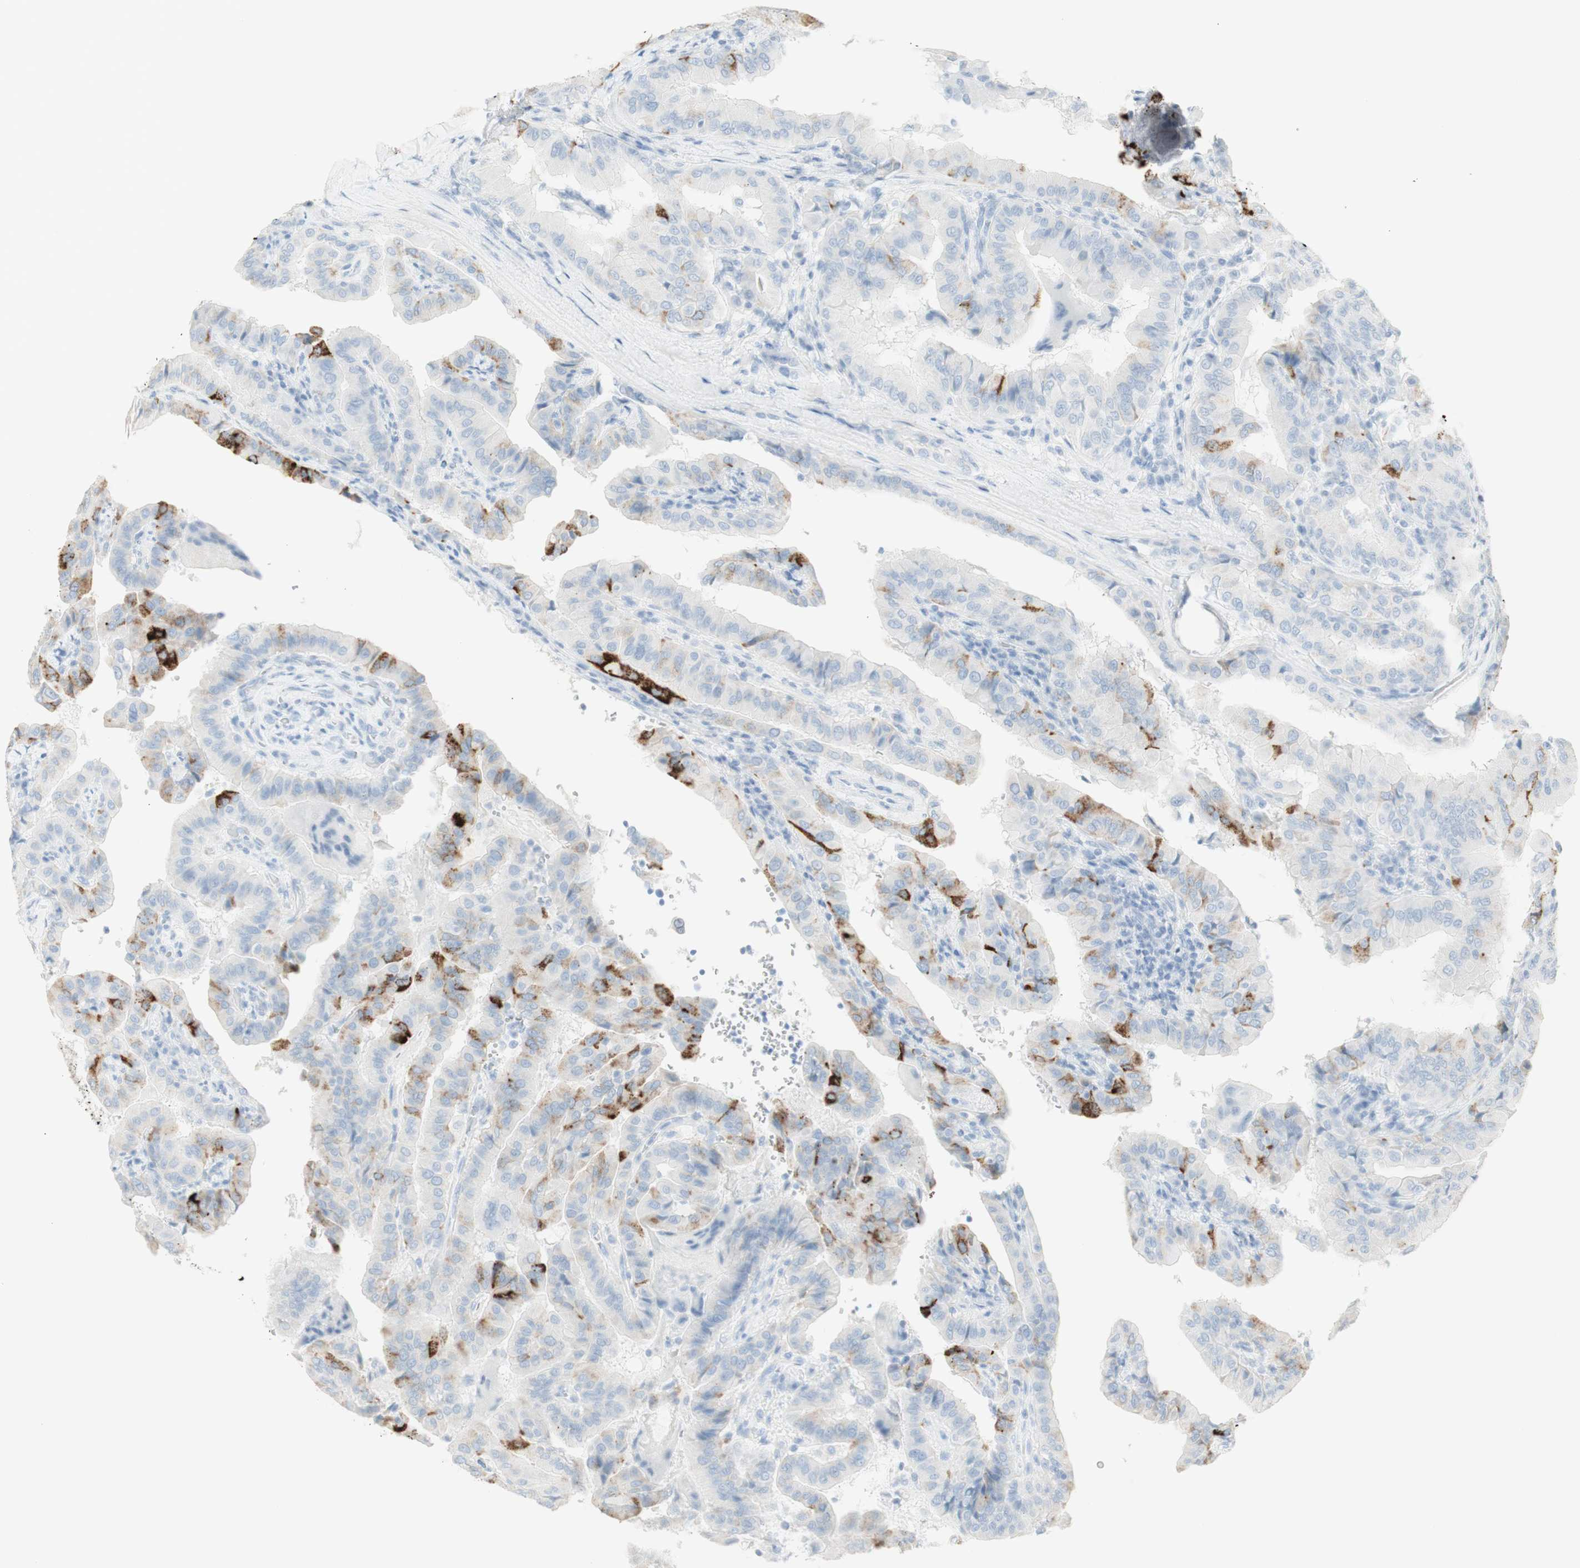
{"staining": {"intensity": "strong", "quantity": "<25%", "location": "cytoplasmic/membranous"}, "tissue": "thyroid cancer", "cell_type": "Tumor cells", "image_type": "cancer", "snomed": [{"axis": "morphology", "description": "Papillary adenocarcinoma, NOS"}, {"axis": "topography", "description": "Thyroid gland"}], "caption": "This is an image of immunohistochemistry (IHC) staining of thyroid cancer (papillary adenocarcinoma), which shows strong positivity in the cytoplasmic/membranous of tumor cells.", "gene": "NAPSA", "patient": {"sex": "male", "age": 33}}